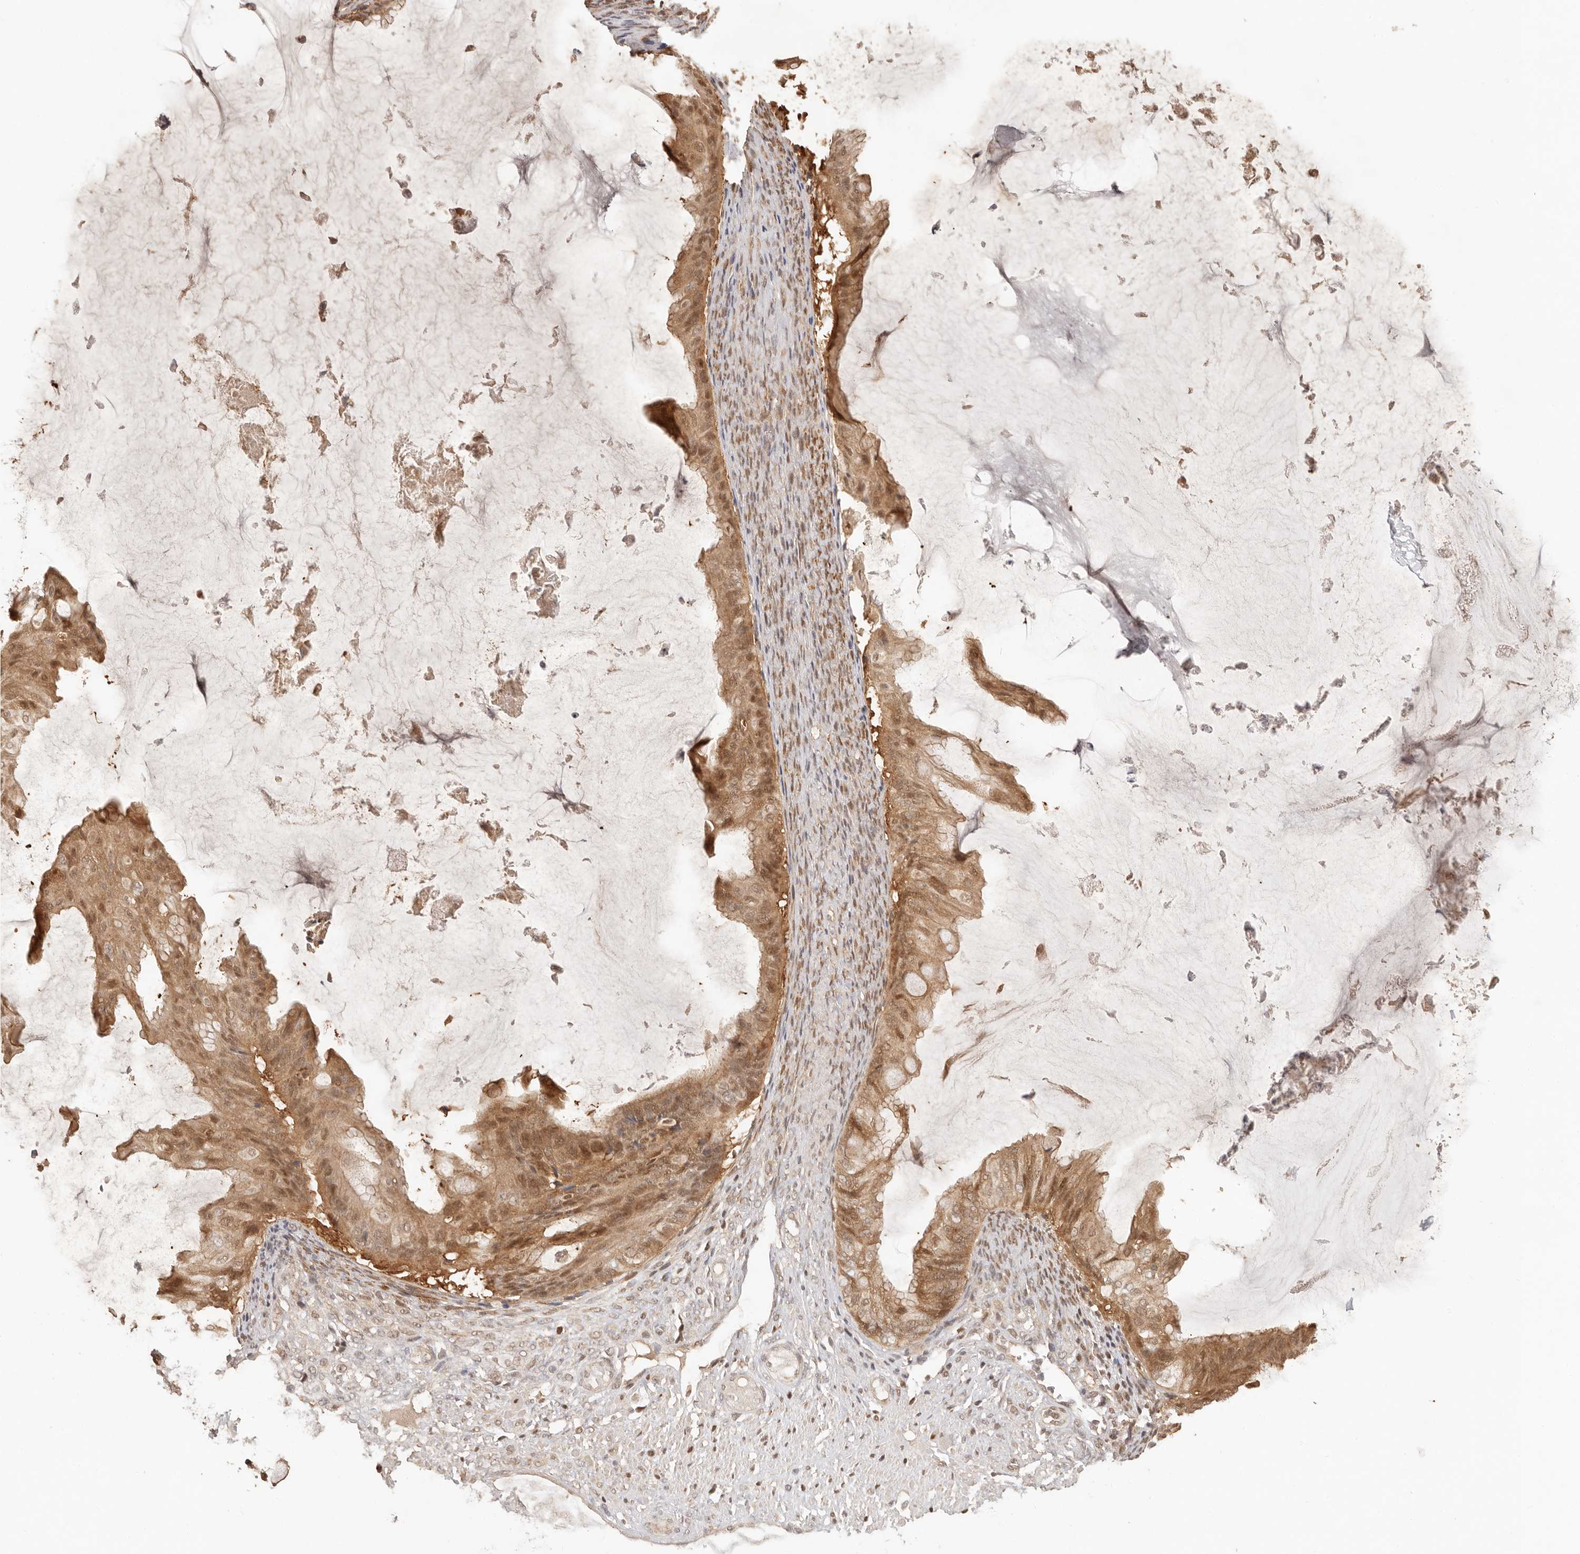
{"staining": {"intensity": "moderate", "quantity": ">75%", "location": "cytoplasmic/membranous,nuclear"}, "tissue": "ovarian cancer", "cell_type": "Tumor cells", "image_type": "cancer", "snomed": [{"axis": "morphology", "description": "Cystadenocarcinoma, mucinous, NOS"}, {"axis": "topography", "description": "Ovary"}], "caption": "Ovarian mucinous cystadenocarcinoma stained for a protein reveals moderate cytoplasmic/membranous and nuclear positivity in tumor cells.", "gene": "PSMA5", "patient": {"sex": "female", "age": 61}}